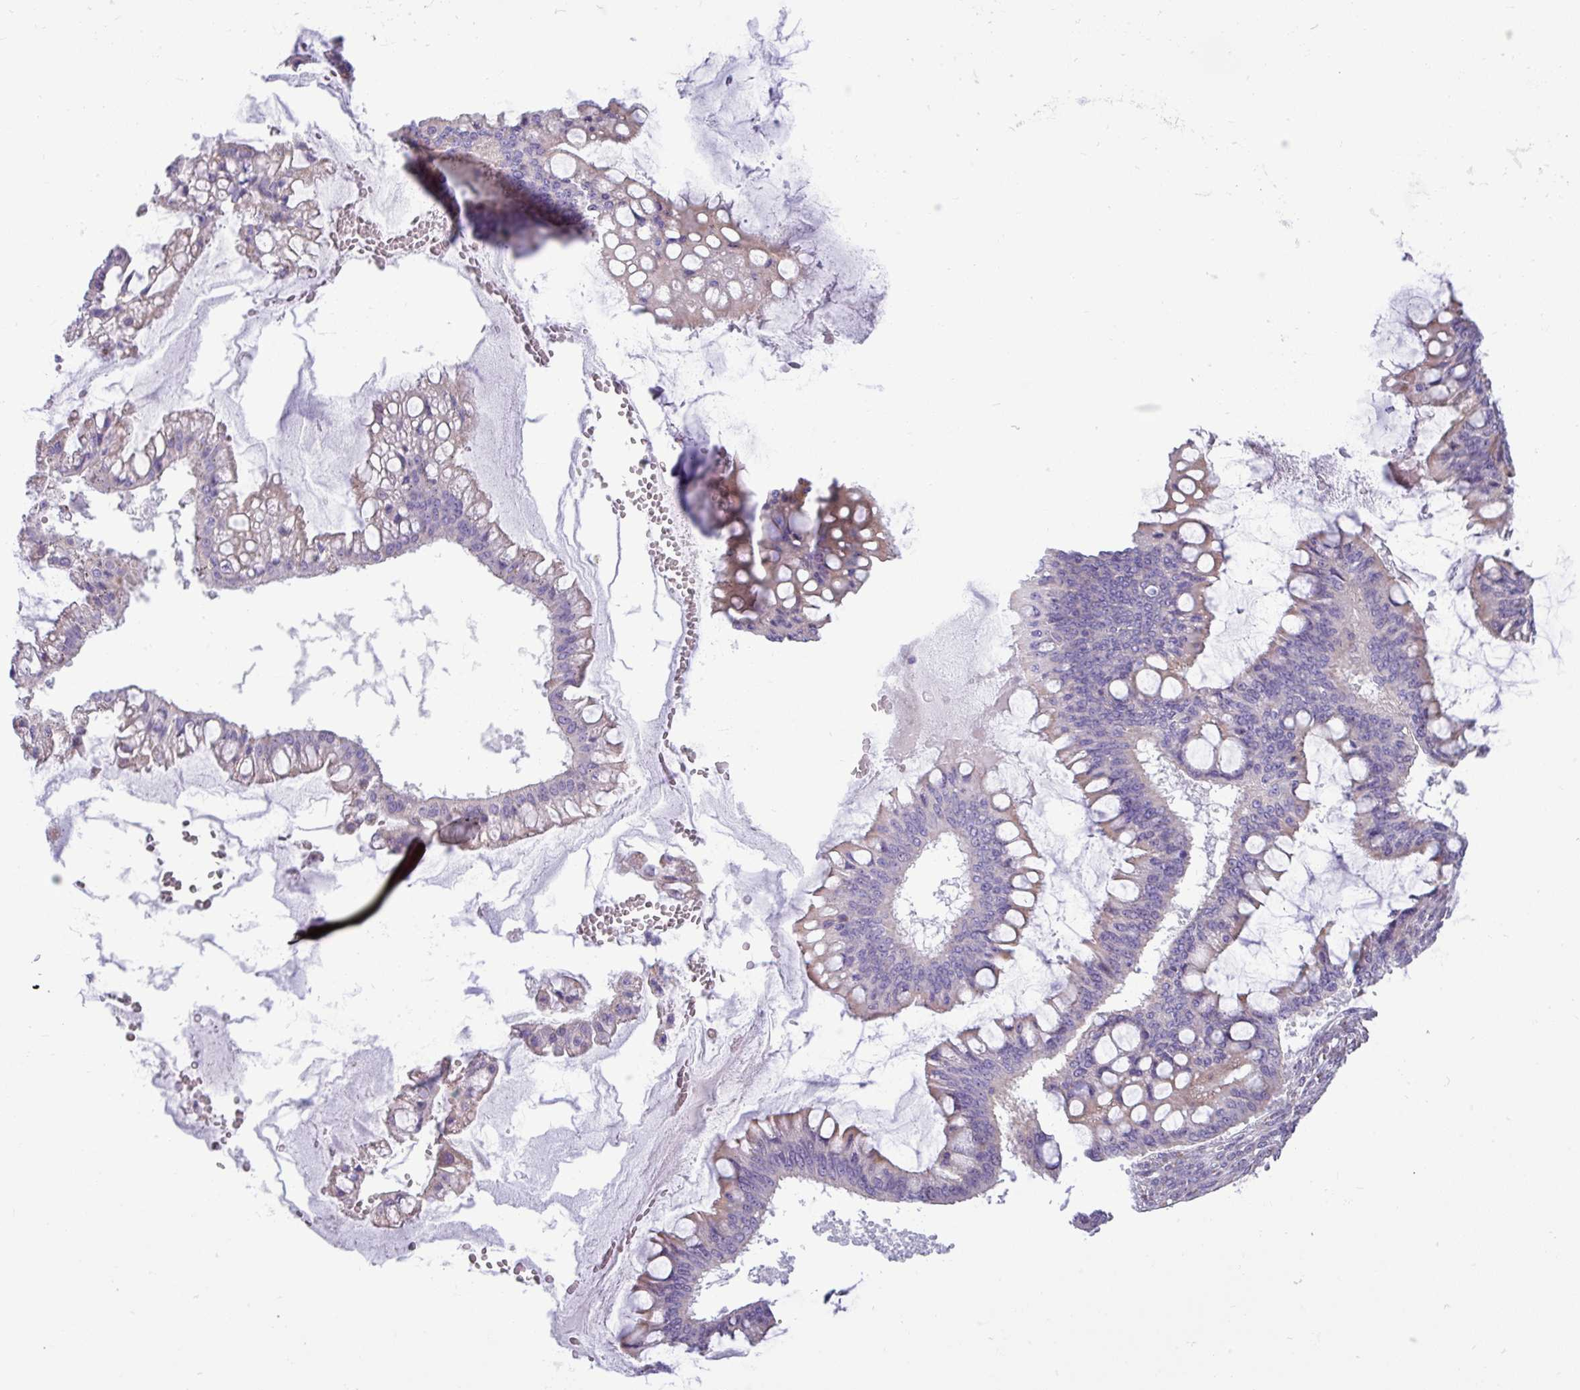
{"staining": {"intensity": "weak", "quantity": "<25%", "location": "cytoplasmic/membranous"}, "tissue": "ovarian cancer", "cell_type": "Tumor cells", "image_type": "cancer", "snomed": [{"axis": "morphology", "description": "Cystadenocarcinoma, mucinous, NOS"}, {"axis": "topography", "description": "Ovary"}], "caption": "This is an immunohistochemistry (IHC) histopathology image of human ovarian cancer. There is no staining in tumor cells.", "gene": "IRGC", "patient": {"sex": "female", "age": 73}}